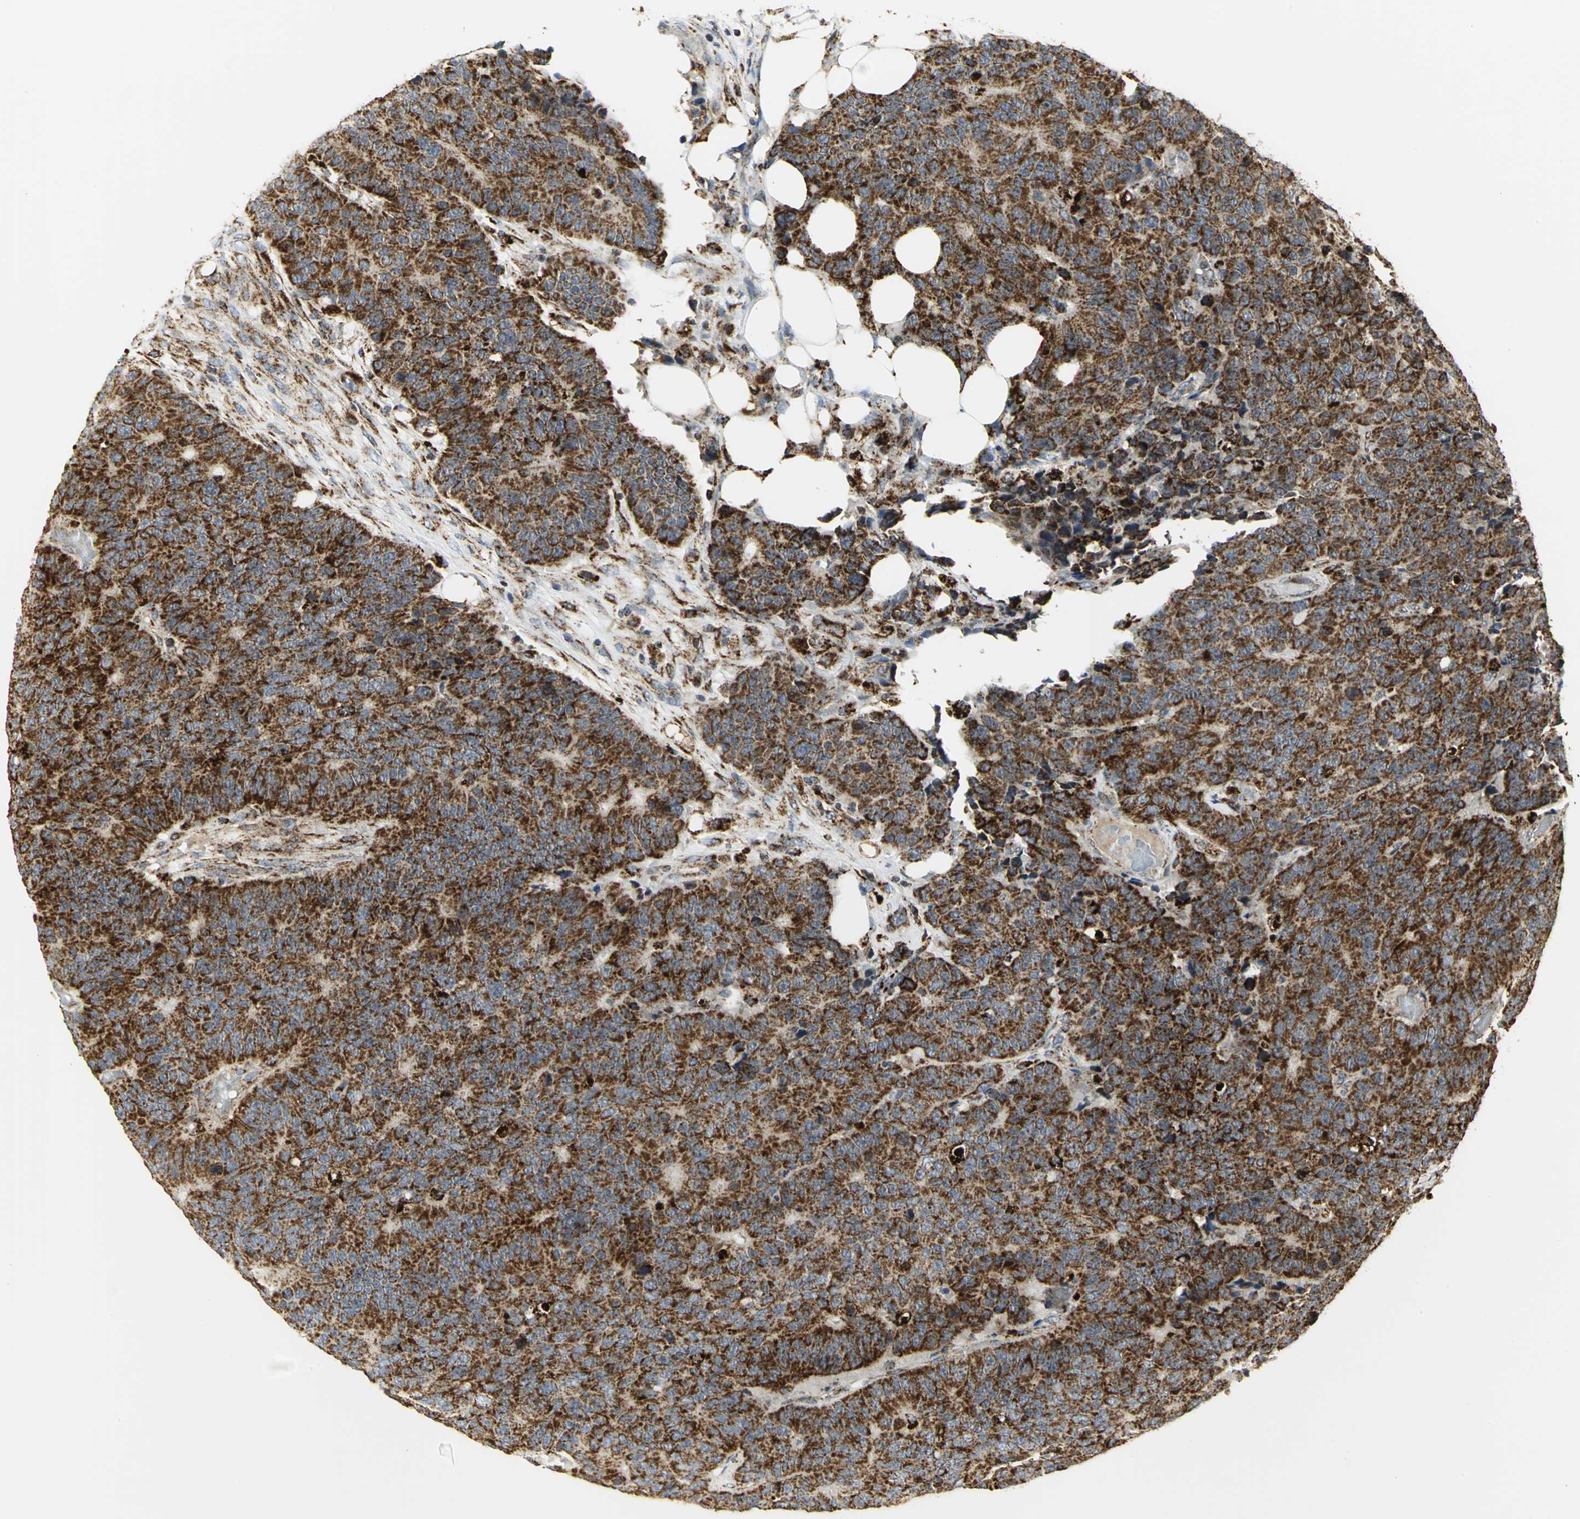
{"staining": {"intensity": "strong", "quantity": ">75%", "location": "cytoplasmic/membranous"}, "tissue": "colorectal cancer", "cell_type": "Tumor cells", "image_type": "cancer", "snomed": [{"axis": "morphology", "description": "Adenocarcinoma, NOS"}, {"axis": "topography", "description": "Colon"}], "caption": "Colorectal adenocarcinoma stained for a protein reveals strong cytoplasmic/membranous positivity in tumor cells.", "gene": "VDAC1", "patient": {"sex": "female", "age": 86}}